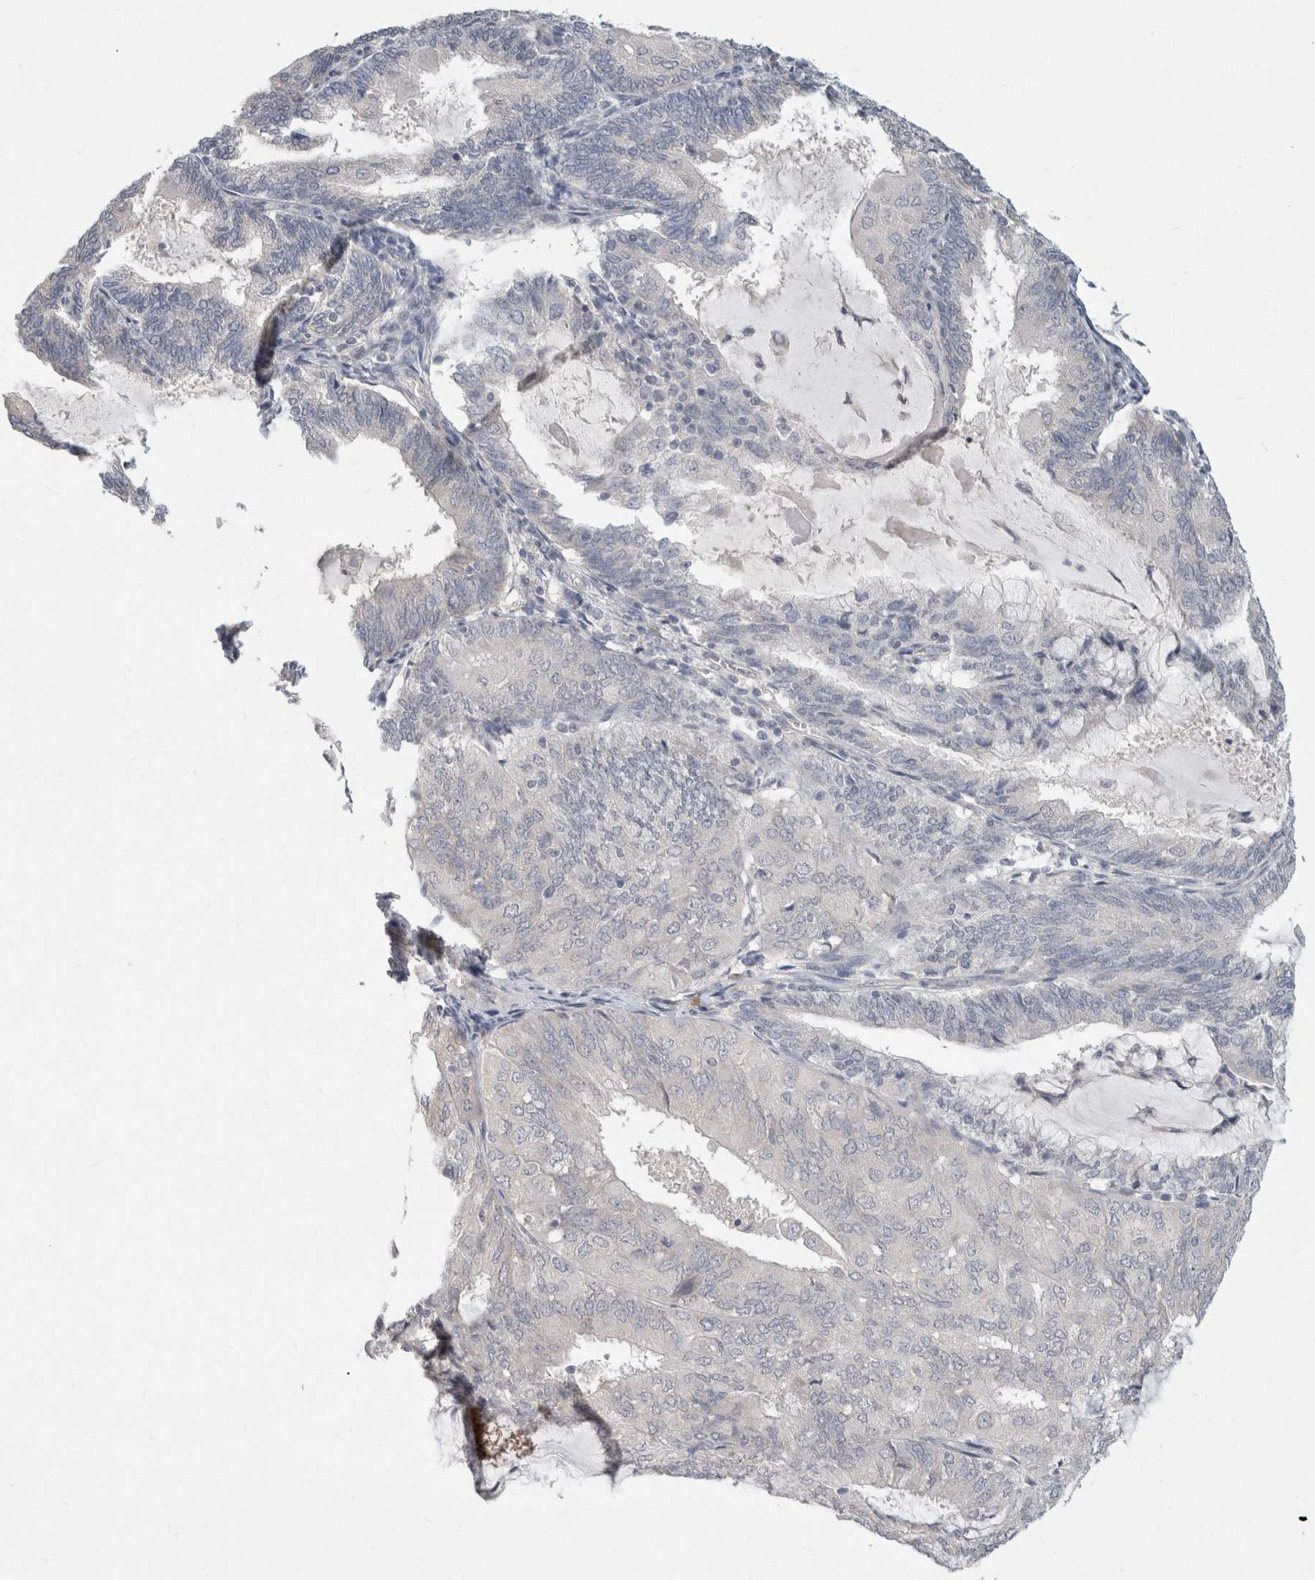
{"staining": {"intensity": "negative", "quantity": "none", "location": "none"}, "tissue": "endometrial cancer", "cell_type": "Tumor cells", "image_type": "cancer", "snomed": [{"axis": "morphology", "description": "Adenocarcinoma, NOS"}, {"axis": "topography", "description": "Endometrium"}], "caption": "High magnification brightfield microscopy of endometrial adenocarcinoma stained with DAB (3,3'-diaminobenzidine) (brown) and counterstained with hematoxylin (blue): tumor cells show no significant staining.", "gene": "CHRM4", "patient": {"sex": "female", "age": 81}}